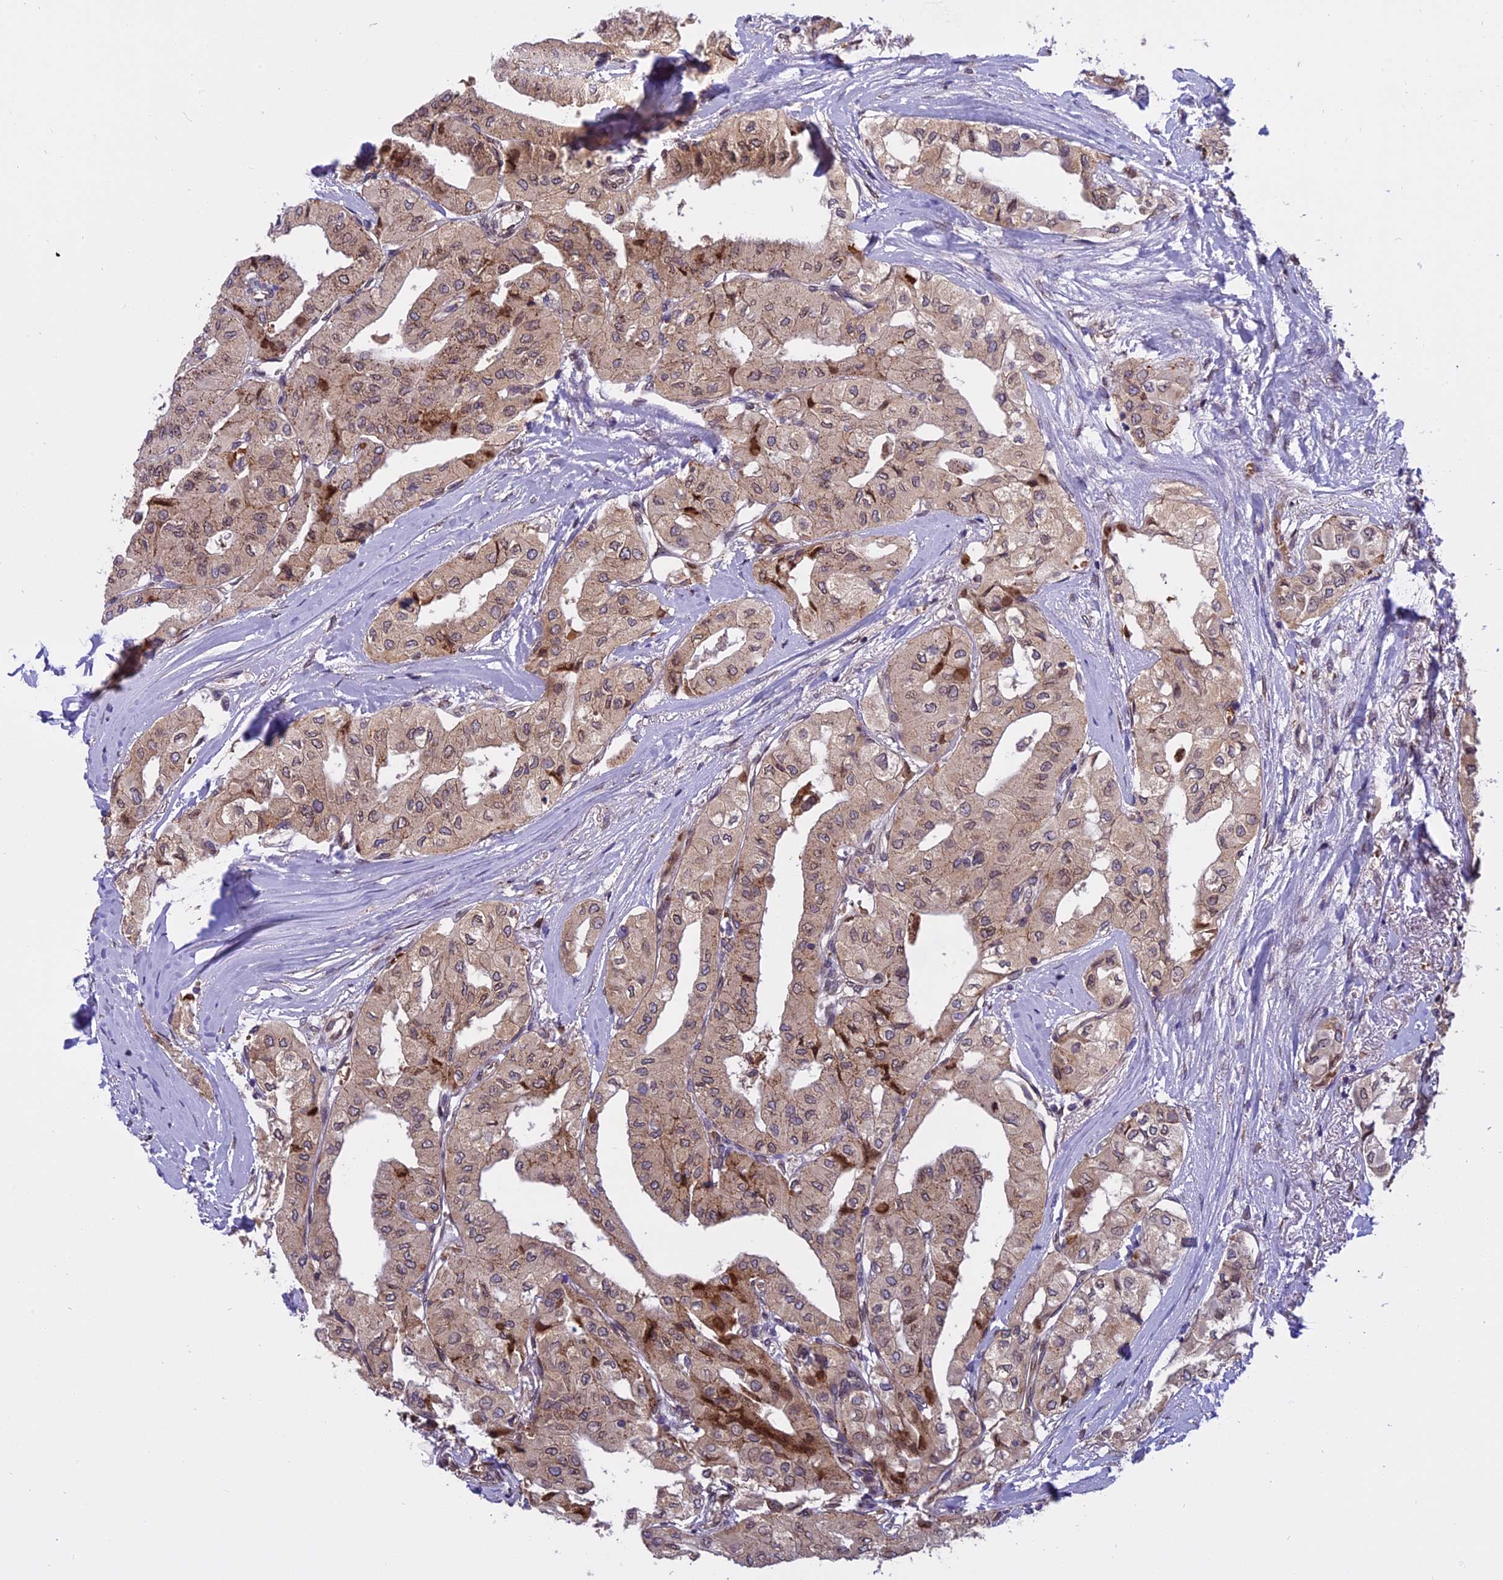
{"staining": {"intensity": "weak", "quantity": "25%-75%", "location": "cytoplasmic/membranous,nuclear"}, "tissue": "thyroid cancer", "cell_type": "Tumor cells", "image_type": "cancer", "snomed": [{"axis": "morphology", "description": "Papillary adenocarcinoma, NOS"}, {"axis": "topography", "description": "Thyroid gland"}], "caption": "Weak cytoplasmic/membranous and nuclear expression for a protein is present in about 25%-75% of tumor cells of thyroid cancer (papillary adenocarcinoma) using immunohistochemistry.", "gene": "CHMP2A", "patient": {"sex": "female", "age": 59}}